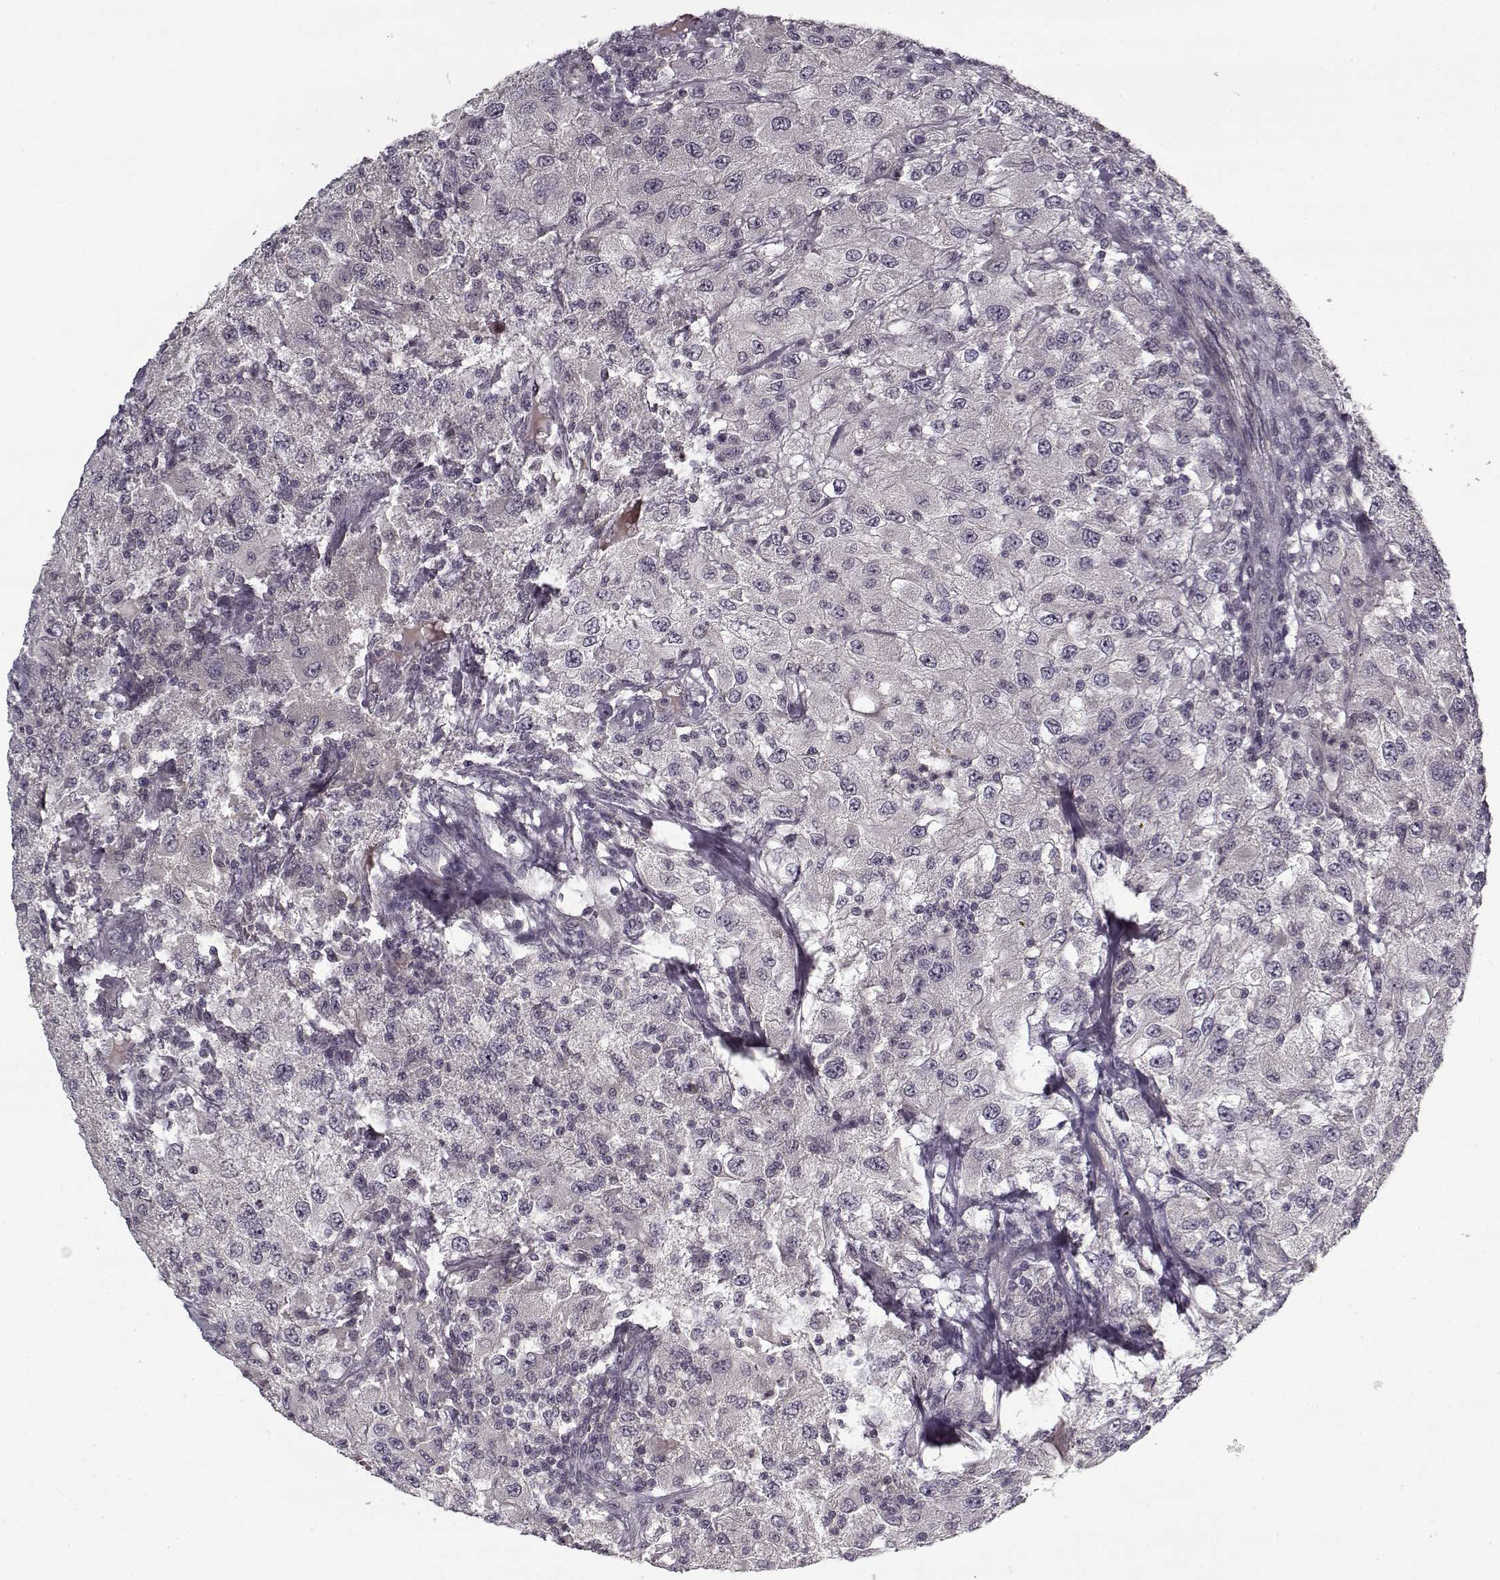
{"staining": {"intensity": "negative", "quantity": "none", "location": "none"}, "tissue": "renal cancer", "cell_type": "Tumor cells", "image_type": "cancer", "snomed": [{"axis": "morphology", "description": "Adenocarcinoma, NOS"}, {"axis": "topography", "description": "Kidney"}], "caption": "Immunohistochemistry (IHC) histopathology image of neoplastic tissue: human renal adenocarcinoma stained with DAB demonstrates no significant protein positivity in tumor cells.", "gene": "LAMA2", "patient": {"sex": "female", "age": 67}}